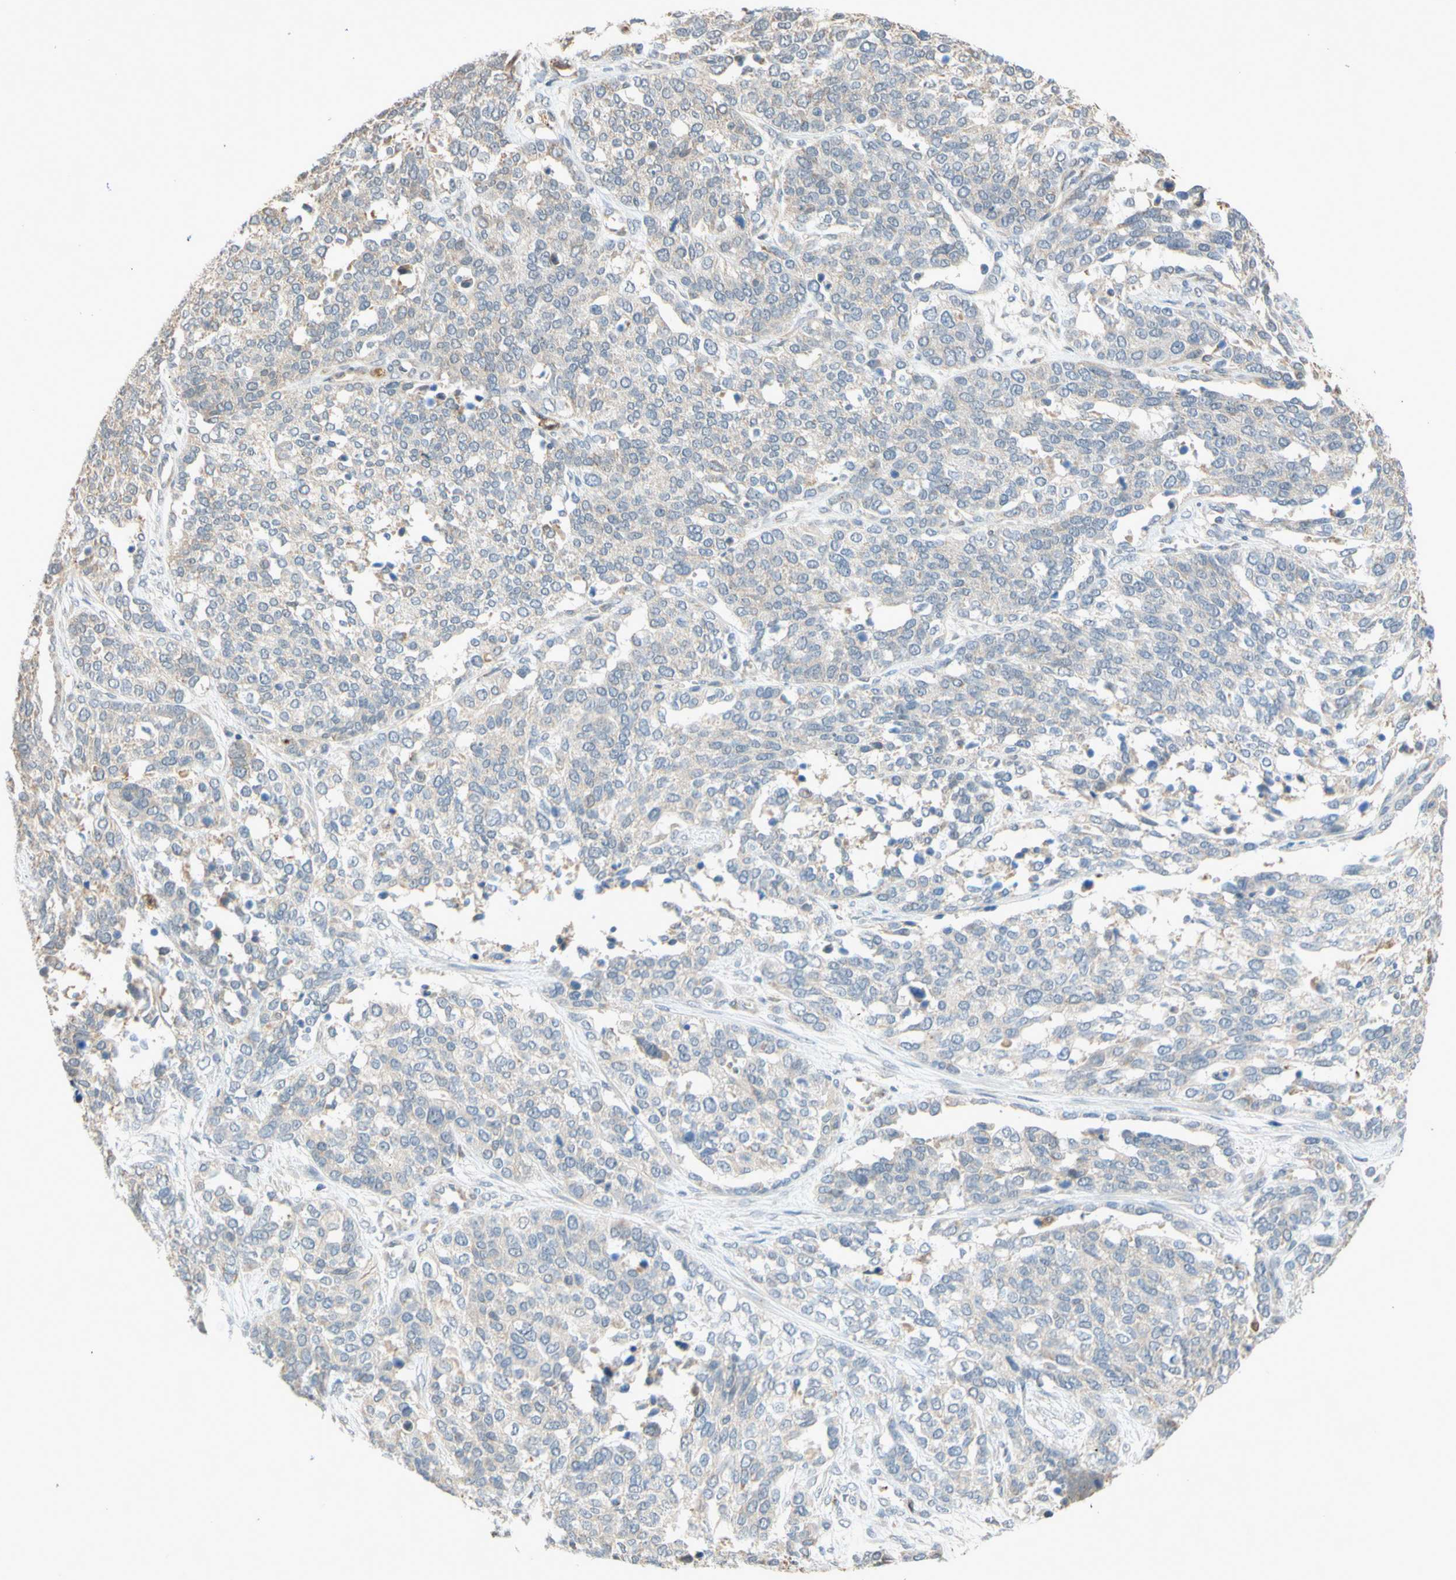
{"staining": {"intensity": "weak", "quantity": "25%-75%", "location": "cytoplasmic/membranous"}, "tissue": "ovarian cancer", "cell_type": "Tumor cells", "image_type": "cancer", "snomed": [{"axis": "morphology", "description": "Cystadenocarcinoma, serous, NOS"}, {"axis": "topography", "description": "Ovary"}], "caption": "Ovarian cancer (serous cystadenocarcinoma) stained for a protein (brown) exhibits weak cytoplasmic/membranous positive expression in about 25%-75% of tumor cells.", "gene": "GATA1", "patient": {"sex": "female", "age": 44}}